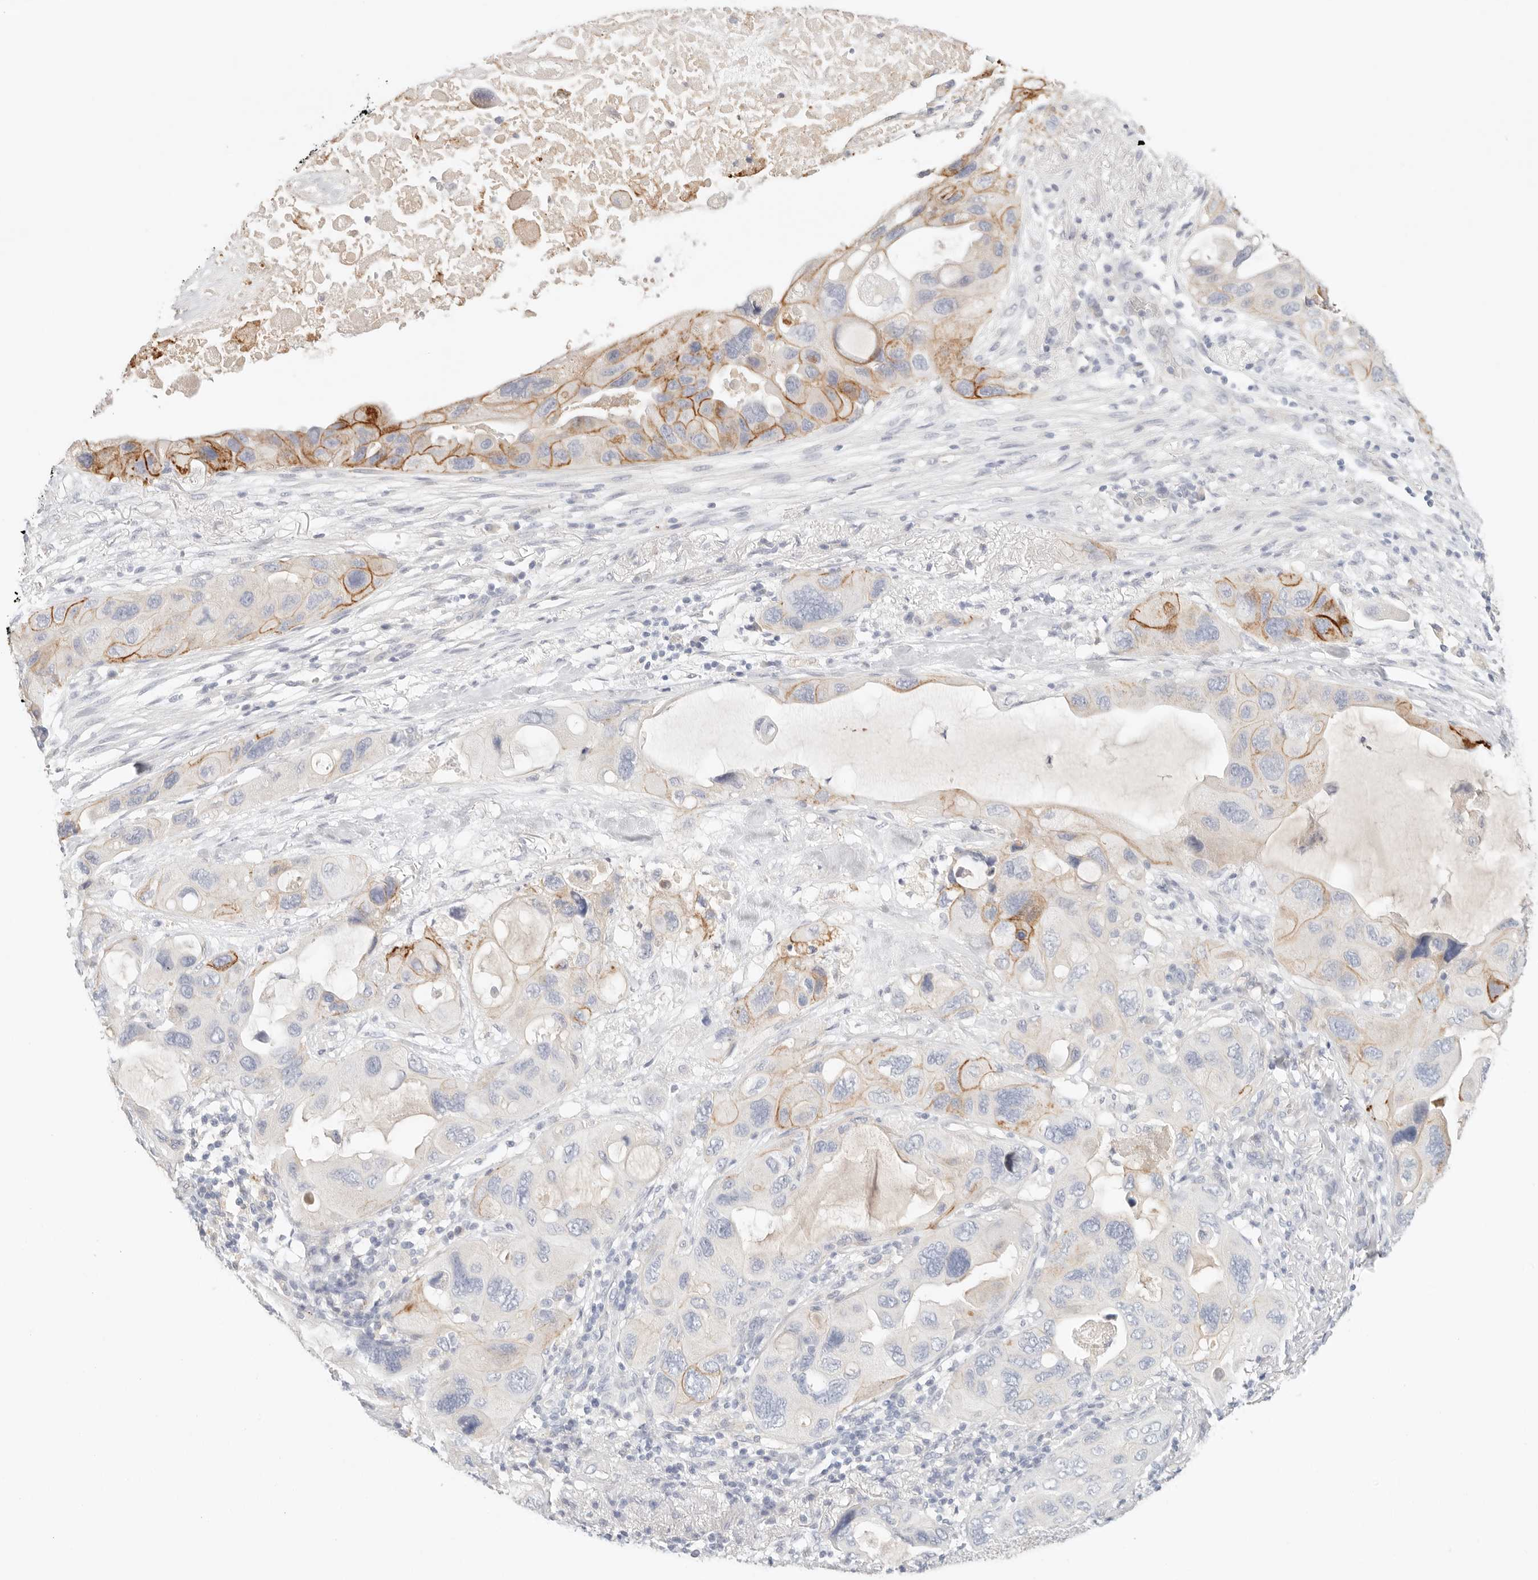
{"staining": {"intensity": "moderate", "quantity": "<25%", "location": "cytoplasmic/membranous"}, "tissue": "lung cancer", "cell_type": "Tumor cells", "image_type": "cancer", "snomed": [{"axis": "morphology", "description": "Squamous cell carcinoma, NOS"}, {"axis": "topography", "description": "Lung"}], "caption": "Immunohistochemistry (IHC) micrograph of human lung cancer (squamous cell carcinoma) stained for a protein (brown), which shows low levels of moderate cytoplasmic/membranous positivity in about <25% of tumor cells.", "gene": "CEP120", "patient": {"sex": "female", "age": 73}}